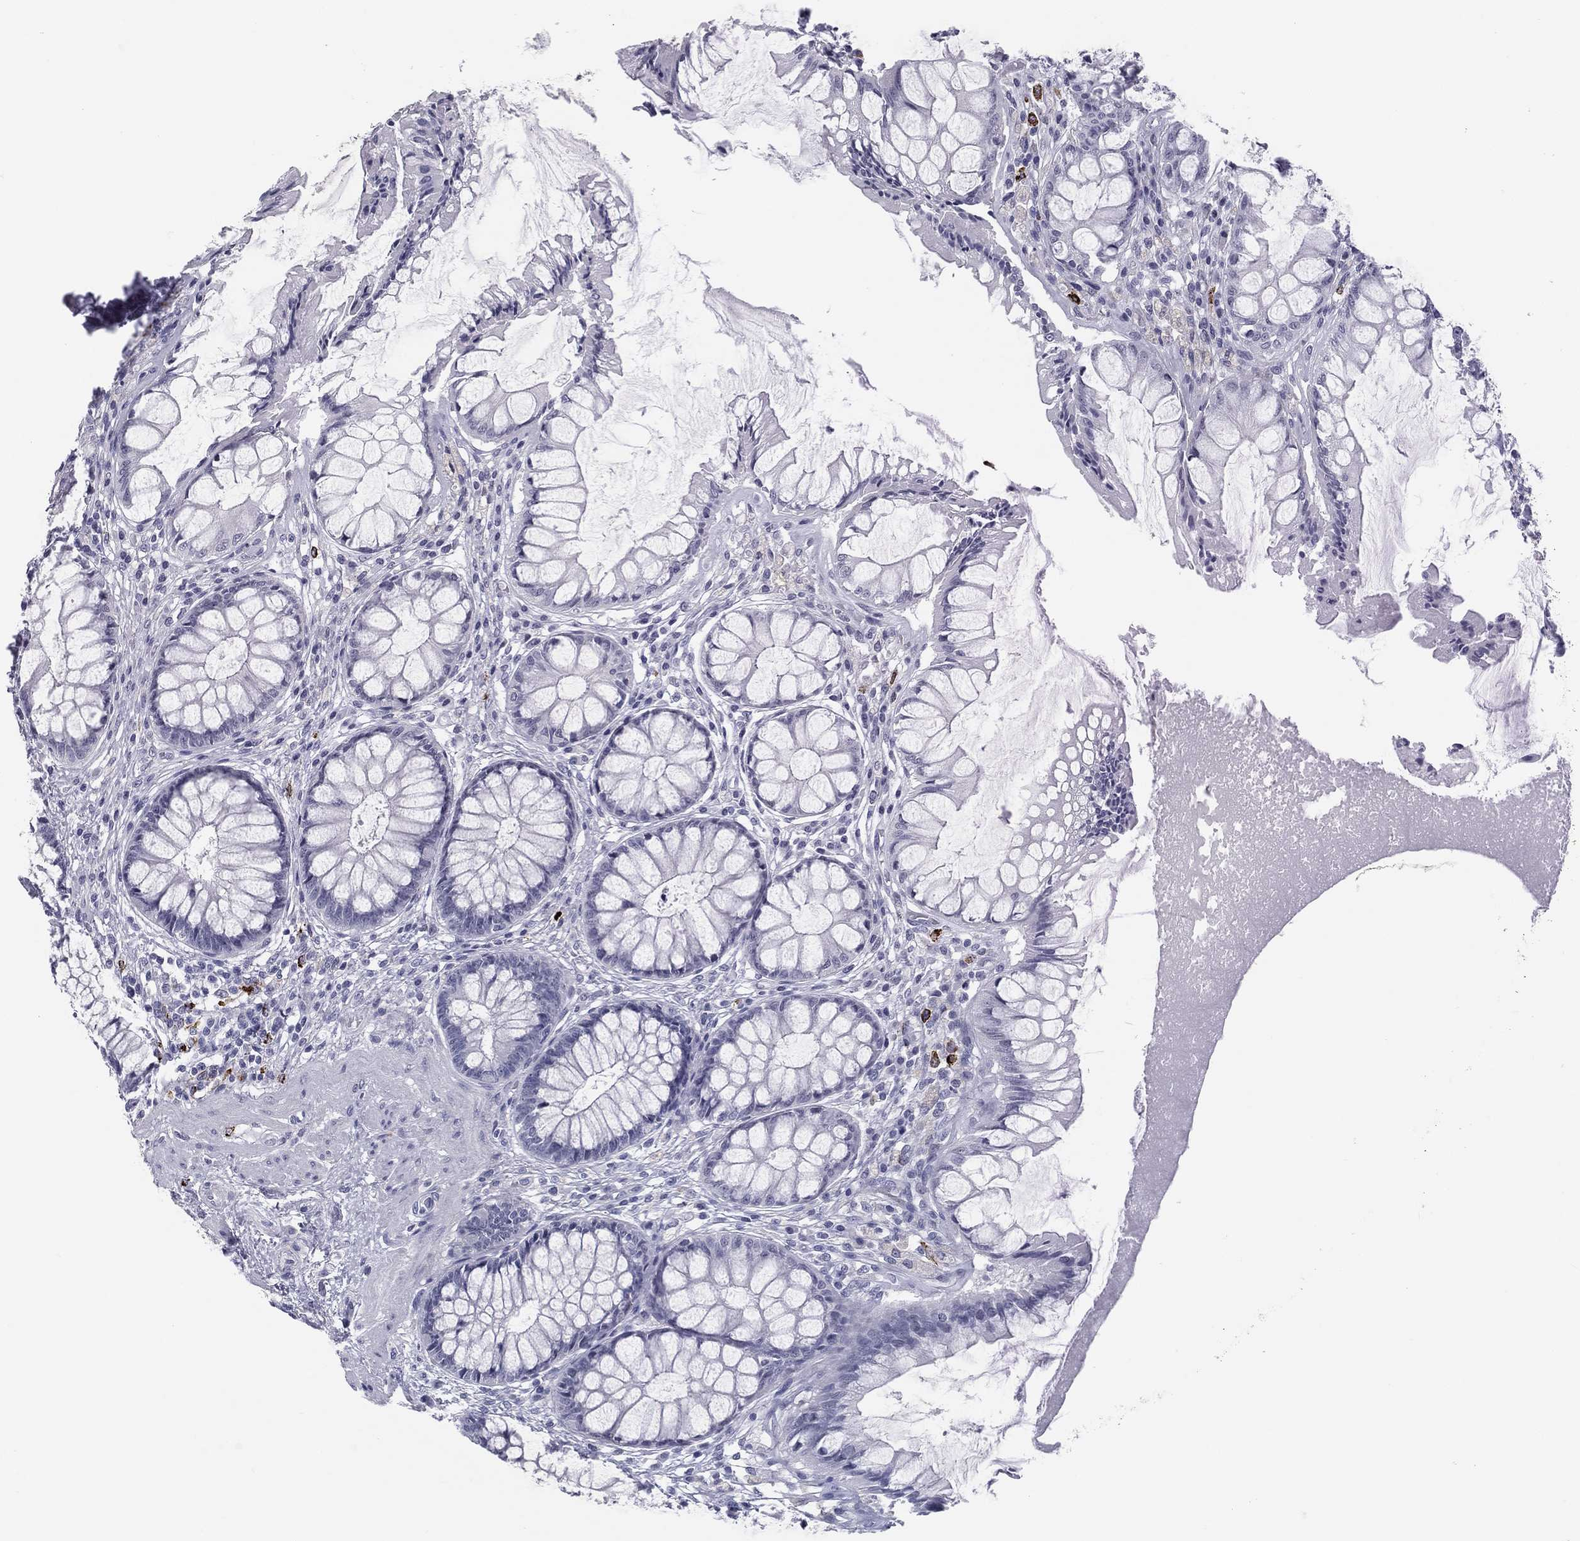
{"staining": {"intensity": "negative", "quantity": "none", "location": "none"}, "tissue": "rectum", "cell_type": "Glandular cells", "image_type": "normal", "snomed": [{"axis": "morphology", "description": "Normal tissue, NOS"}, {"axis": "topography", "description": "Rectum"}], "caption": "This photomicrograph is of benign rectum stained with immunohistochemistry to label a protein in brown with the nuclei are counter-stained blue. There is no expression in glandular cells. (Stains: DAB IHC with hematoxylin counter stain, Microscopy: brightfield microscopy at high magnification).", "gene": "HLA", "patient": {"sex": "female", "age": 58}}